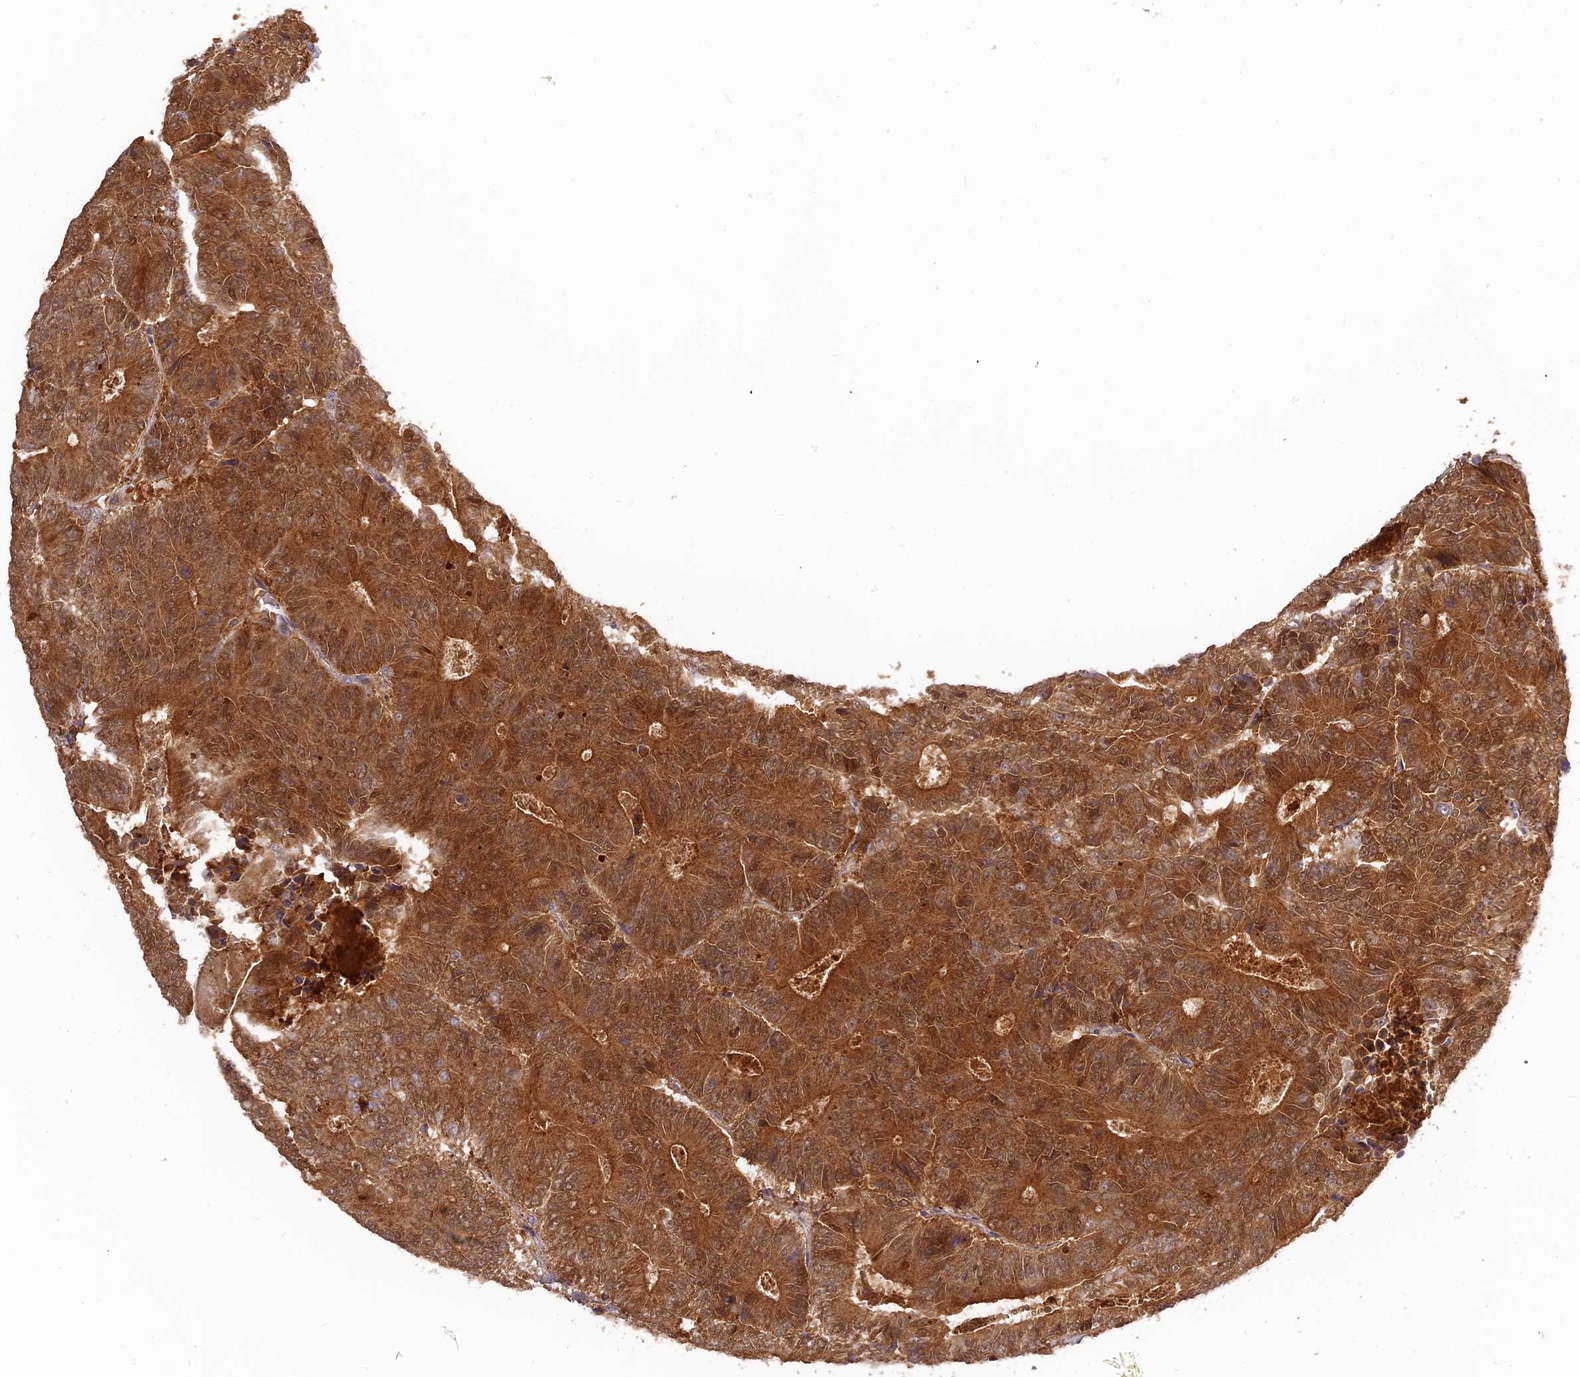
{"staining": {"intensity": "strong", "quantity": ">75%", "location": "cytoplasmic/membranous,nuclear"}, "tissue": "colorectal cancer", "cell_type": "Tumor cells", "image_type": "cancer", "snomed": [{"axis": "morphology", "description": "Adenocarcinoma, NOS"}, {"axis": "topography", "description": "Colon"}], "caption": "A high amount of strong cytoplasmic/membranous and nuclear positivity is seen in about >75% of tumor cells in colorectal cancer tissue.", "gene": "RPIA", "patient": {"sex": "male", "age": 83}}